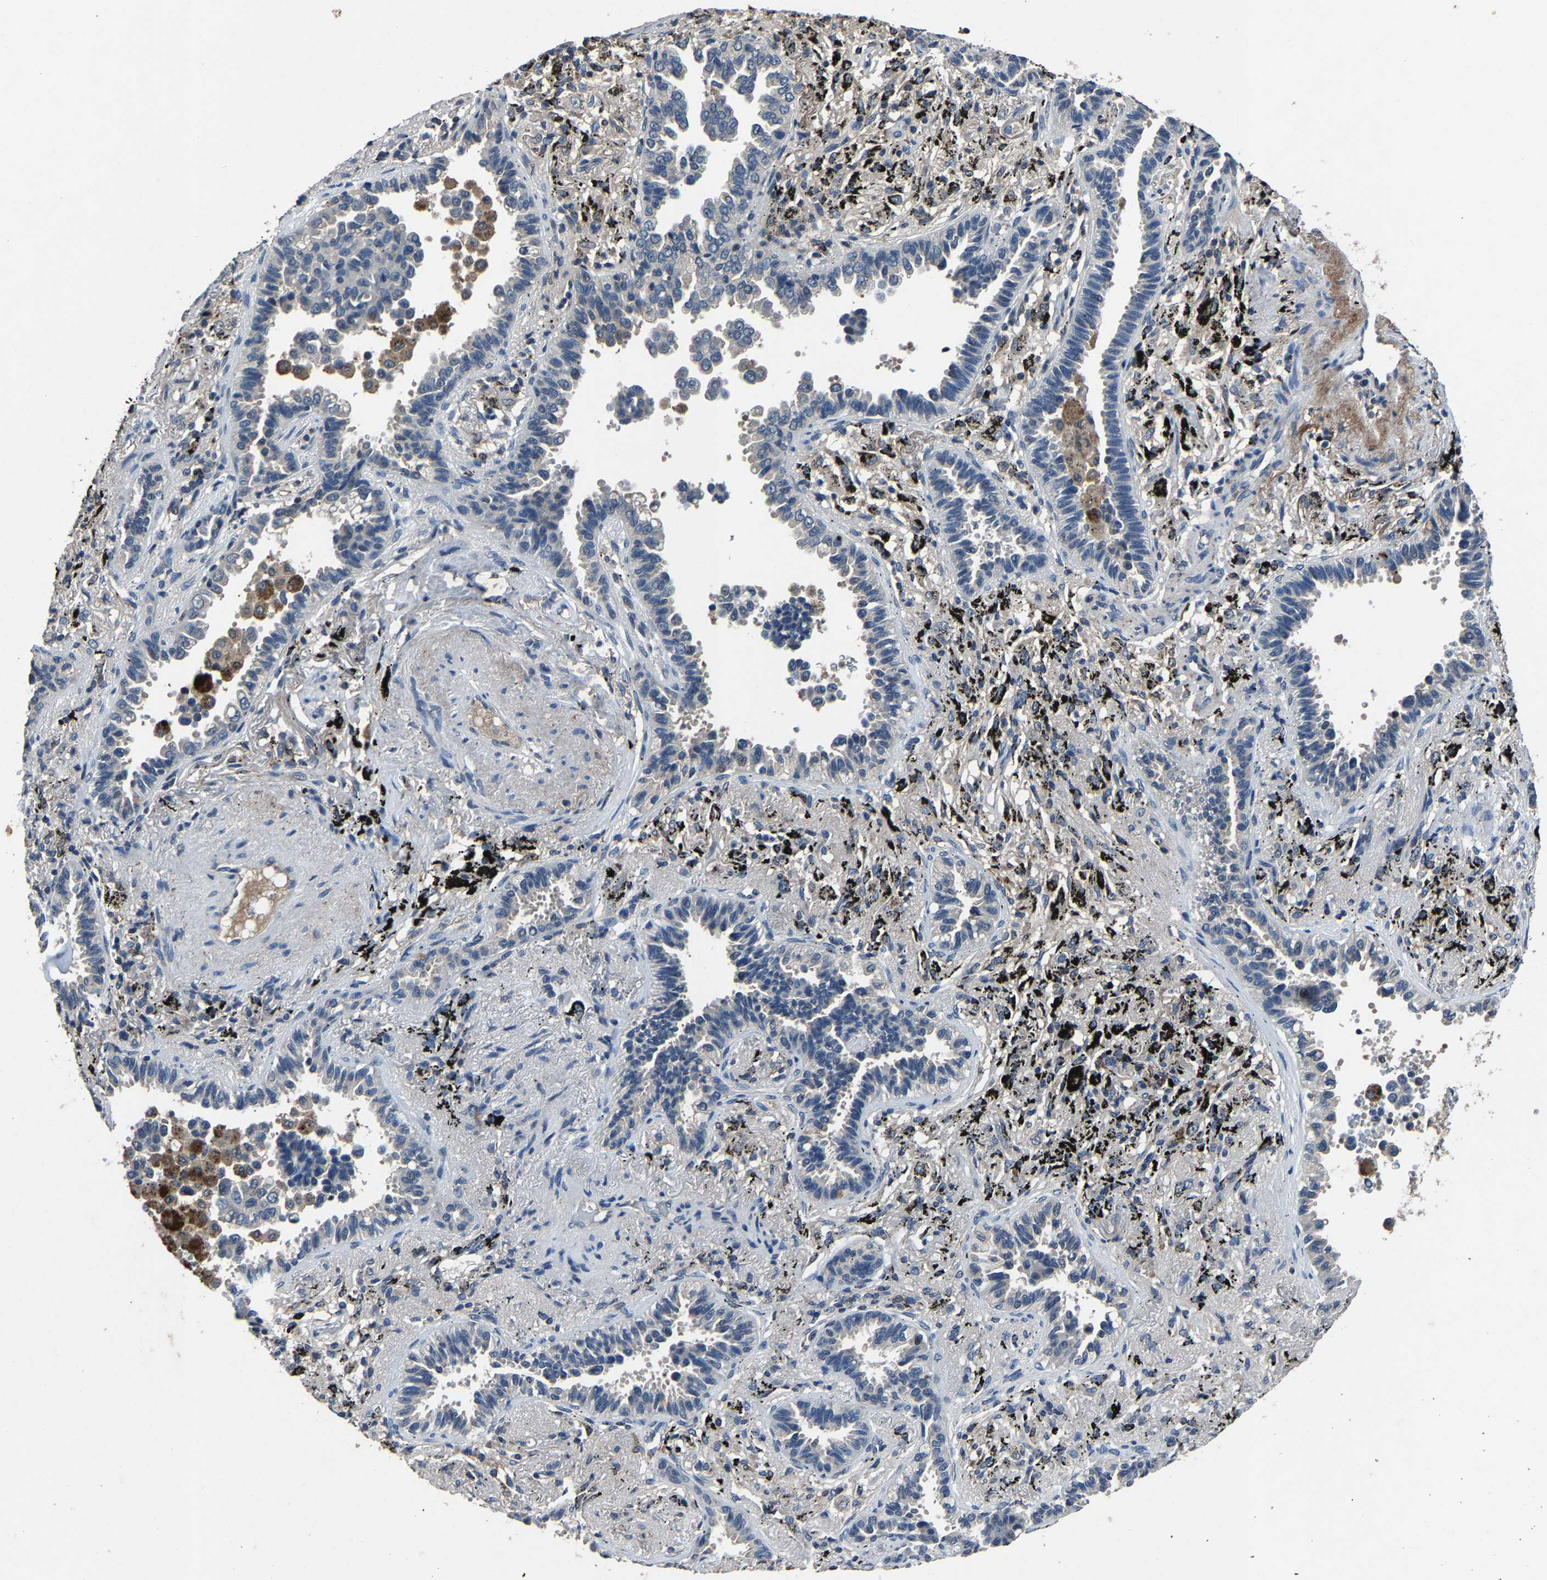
{"staining": {"intensity": "negative", "quantity": "none", "location": "none"}, "tissue": "lung cancer", "cell_type": "Tumor cells", "image_type": "cancer", "snomed": [{"axis": "morphology", "description": "Adenocarcinoma, NOS"}, {"axis": "topography", "description": "Lung"}], "caption": "Immunohistochemical staining of lung cancer reveals no significant positivity in tumor cells.", "gene": "PCNX2", "patient": {"sex": "male", "age": 59}}